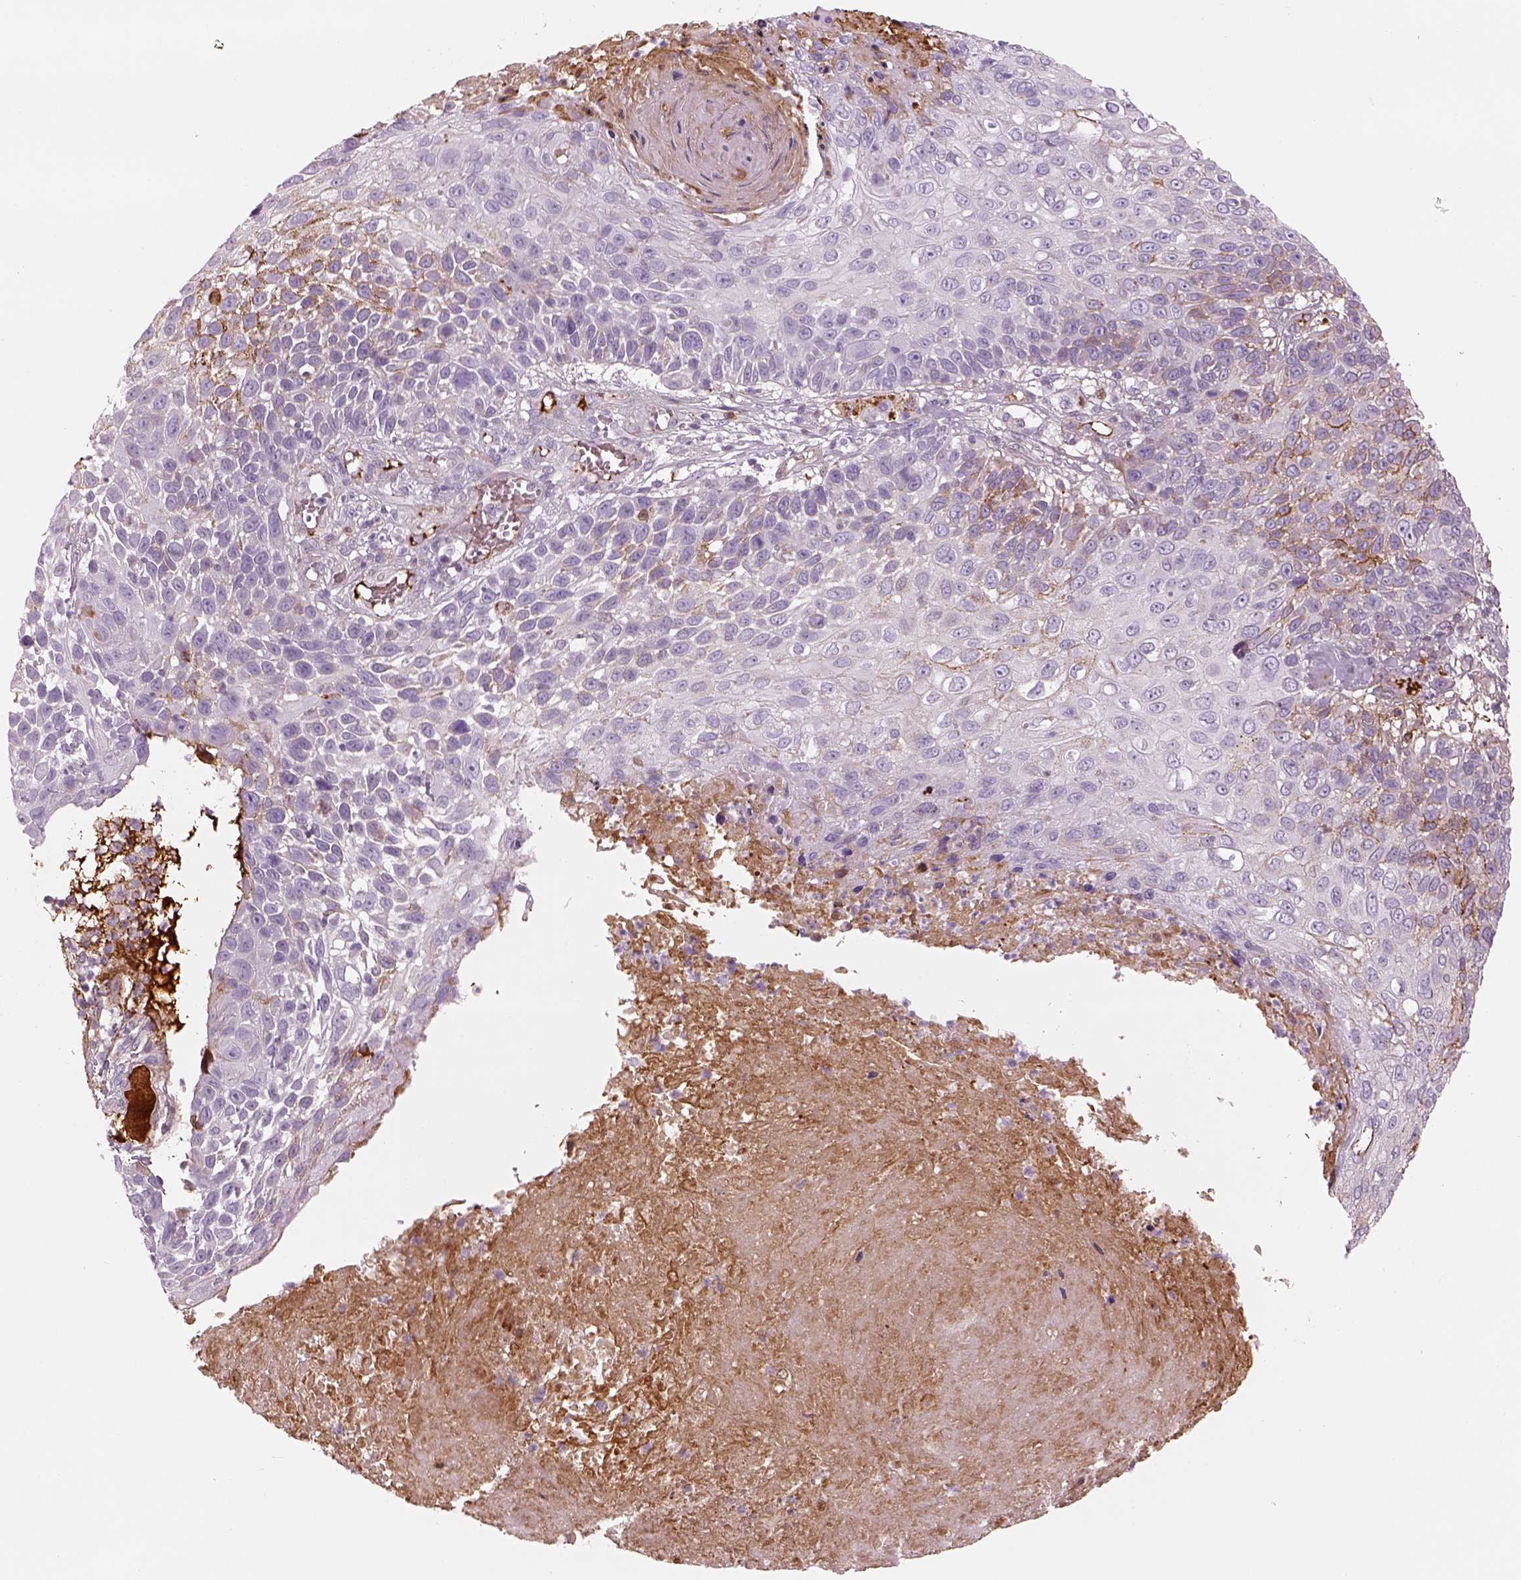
{"staining": {"intensity": "negative", "quantity": "none", "location": "none"}, "tissue": "skin cancer", "cell_type": "Tumor cells", "image_type": "cancer", "snomed": [{"axis": "morphology", "description": "Squamous cell carcinoma, NOS"}, {"axis": "topography", "description": "Skin"}], "caption": "Tumor cells show no significant protein staining in squamous cell carcinoma (skin).", "gene": "PABPC1L2B", "patient": {"sex": "male", "age": 92}}